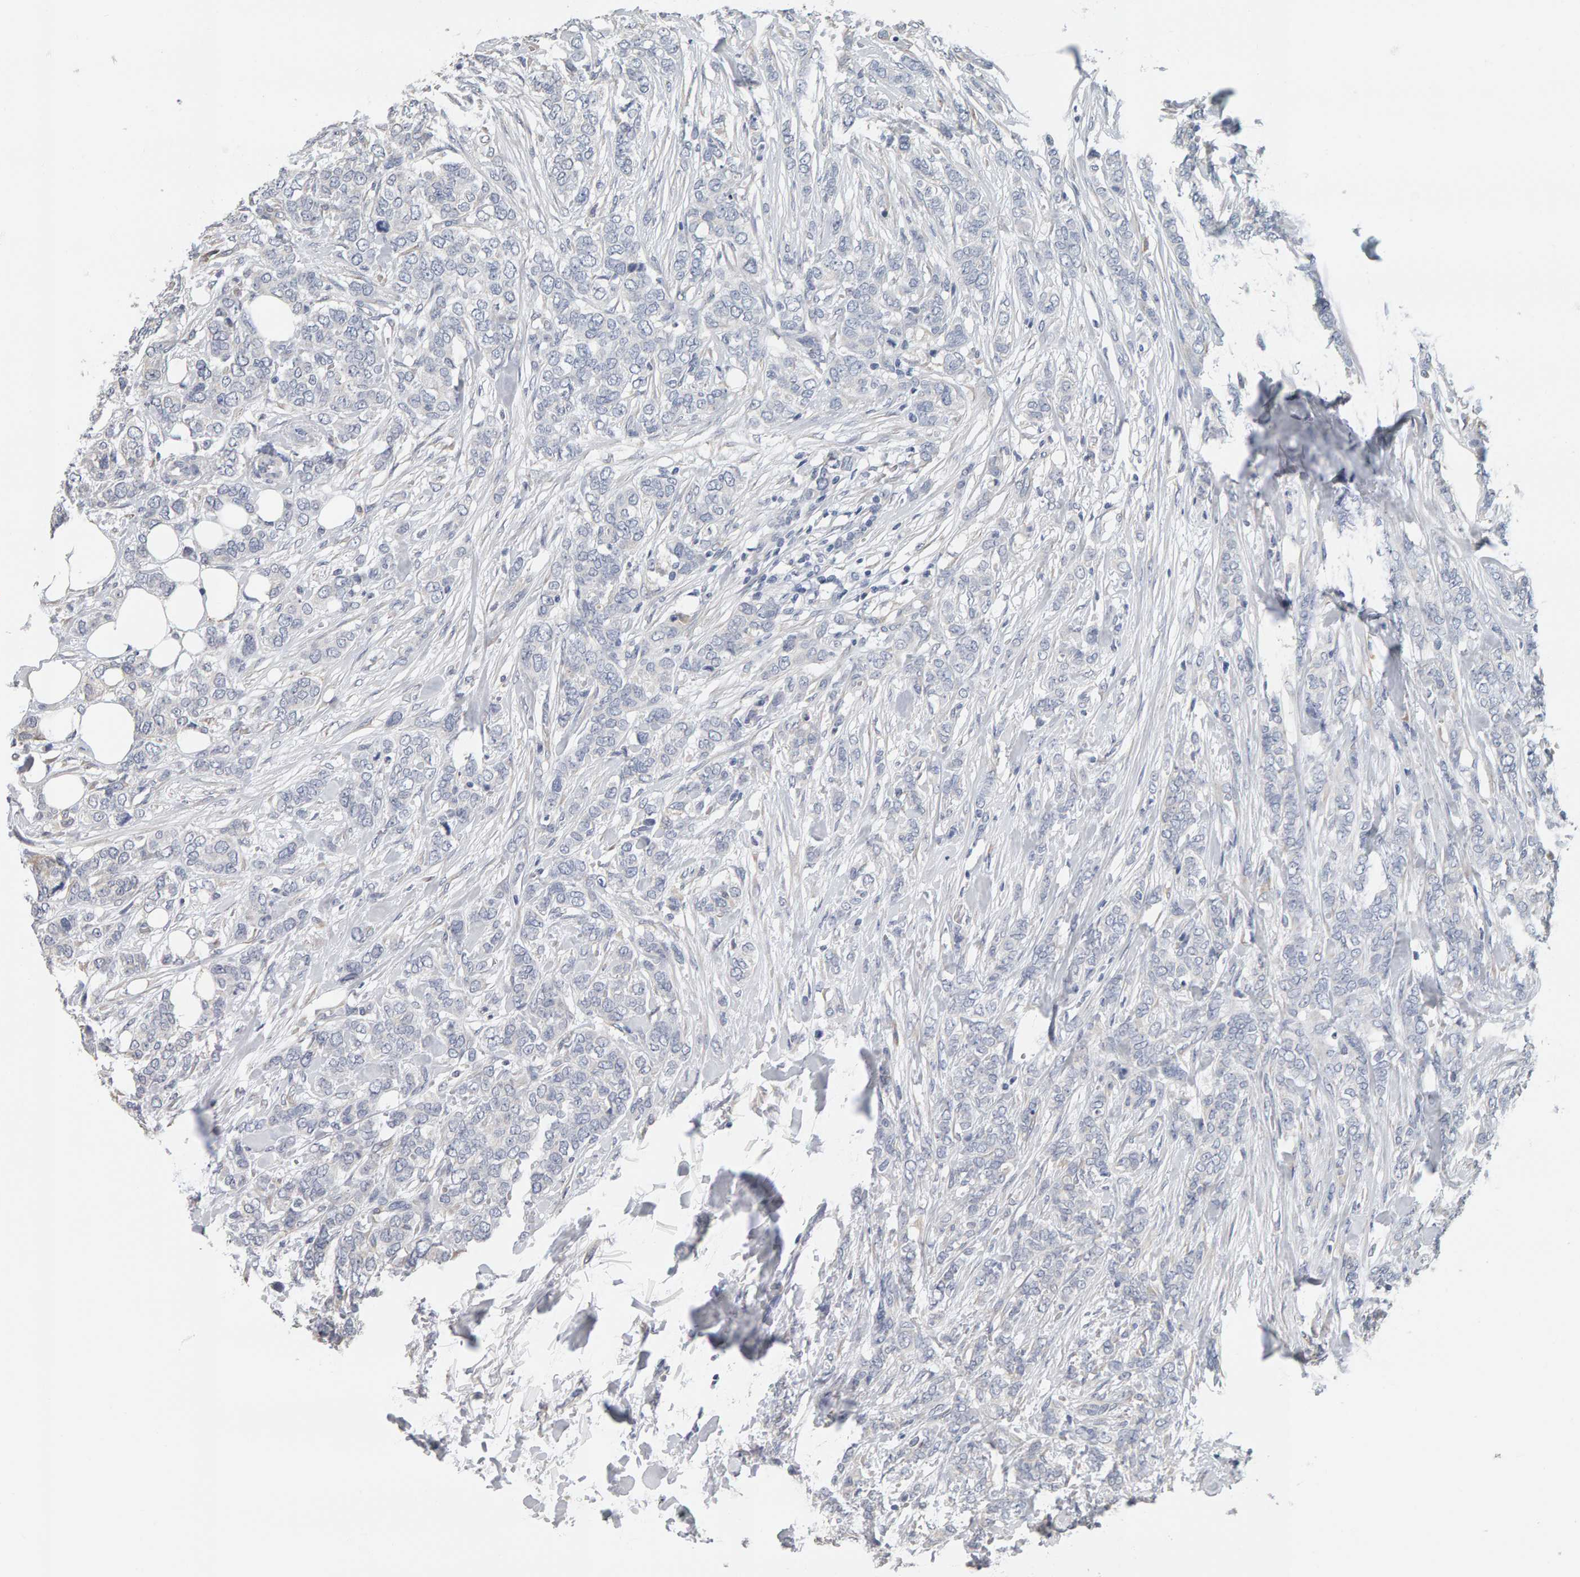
{"staining": {"intensity": "negative", "quantity": "none", "location": "none"}, "tissue": "breast cancer", "cell_type": "Tumor cells", "image_type": "cancer", "snomed": [{"axis": "morphology", "description": "Lobular carcinoma"}, {"axis": "topography", "description": "Skin"}, {"axis": "topography", "description": "Breast"}], "caption": "Human lobular carcinoma (breast) stained for a protein using immunohistochemistry displays no expression in tumor cells.", "gene": "ADHFE1", "patient": {"sex": "female", "age": 46}}